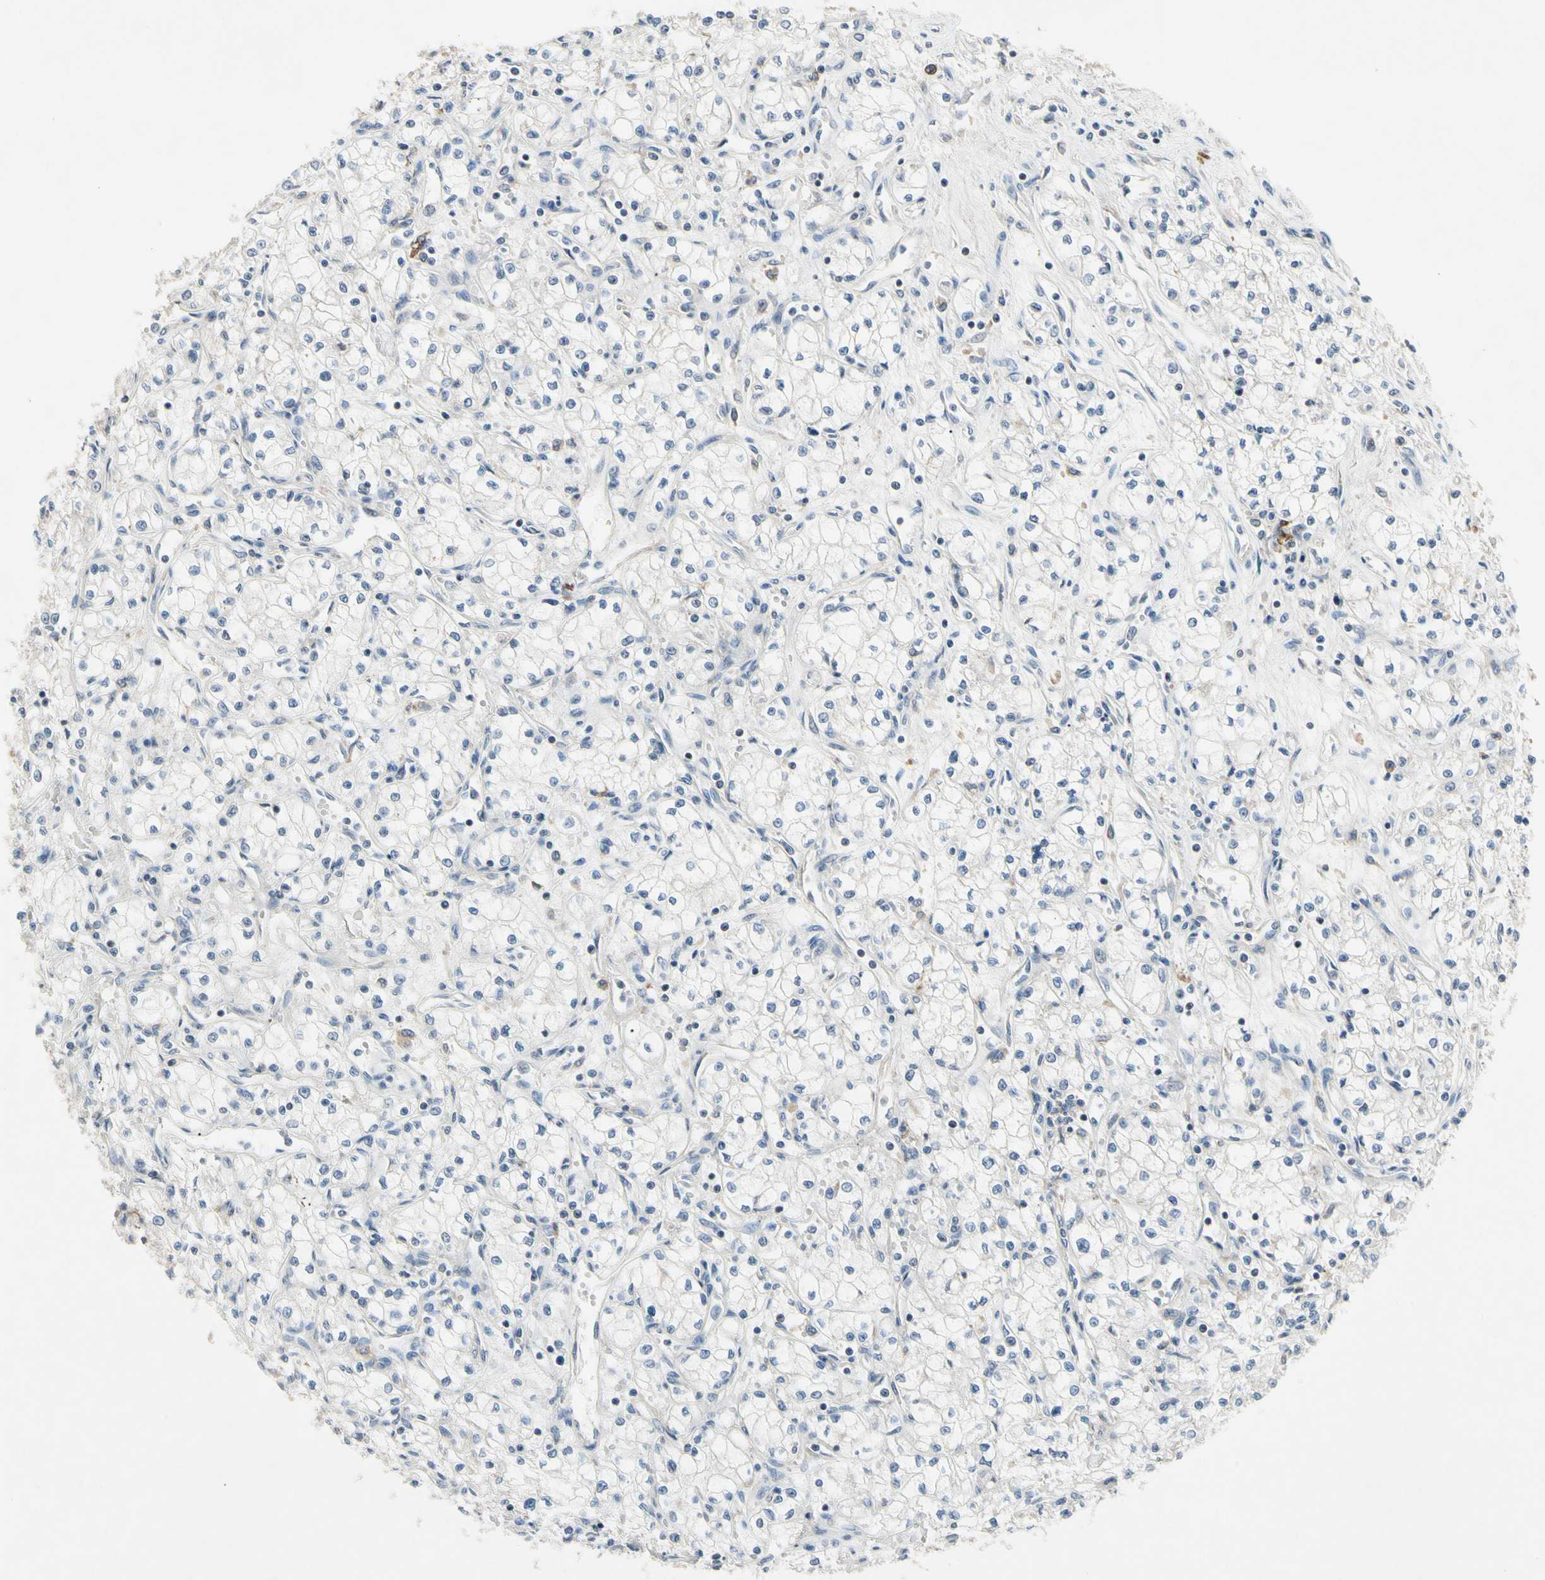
{"staining": {"intensity": "negative", "quantity": "none", "location": "none"}, "tissue": "renal cancer", "cell_type": "Tumor cells", "image_type": "cancer", "snomed": [{"axis": "morphology", "description": "Normal tissue, NOS"}, {"axis": "morphology", "description": "Adenocarcinoma, NOS"}, {"axis": "topography", "description": "Kidney"}], "caption": "A high-resolution histopathology image shows immunohistochemistry staining of renal adenocarcinoma, which reveals no significant staining in tumor cells.", "gene": "GAS6", "patient": {"sex": "male", "age": 59}}